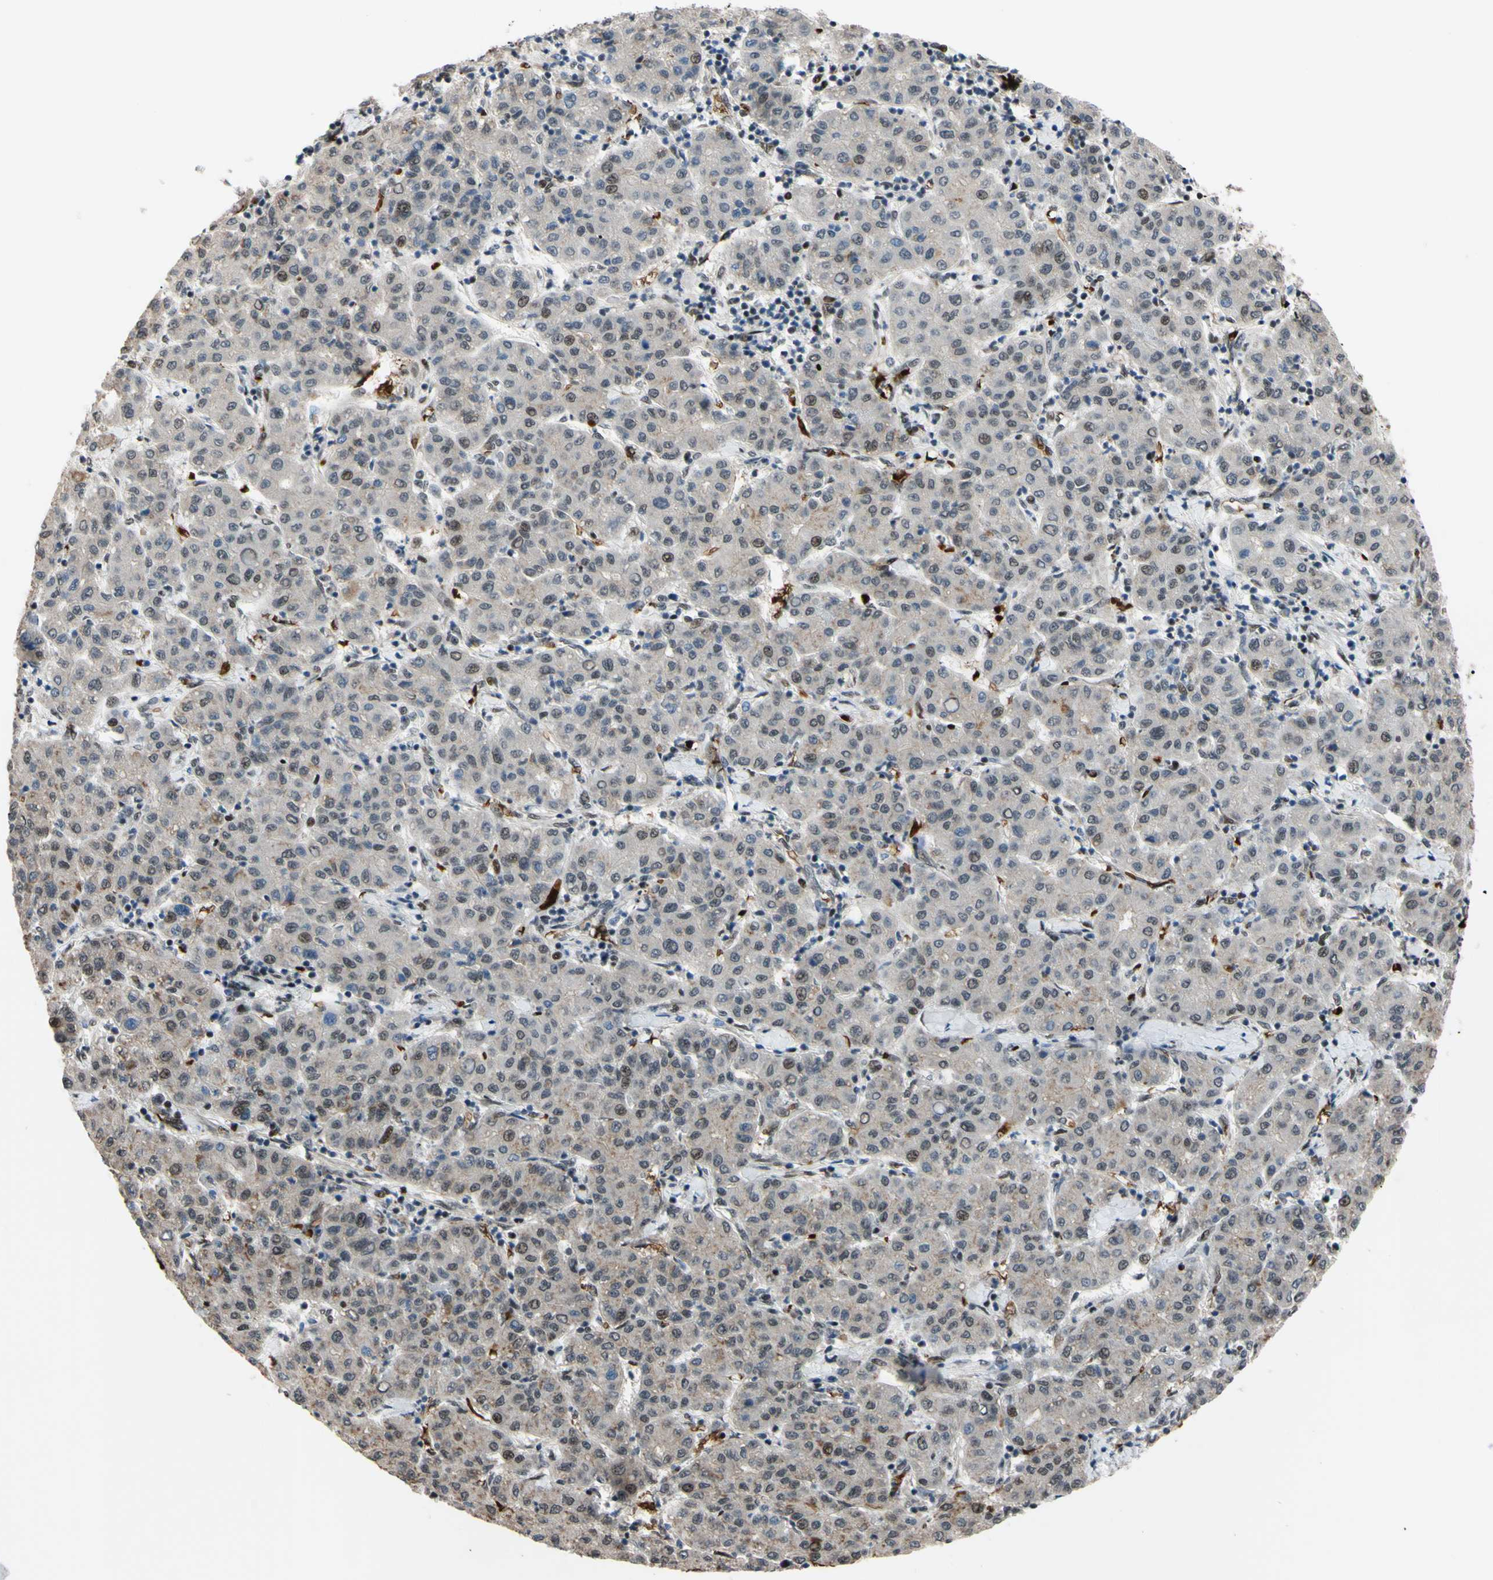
{"staining": {"intensity": "weak", "quantity": ">75%", "location": "nuclear"}, "tissue": "liver cancer", "cell_type": "Tumor cells", "image_type": "cancer", "snomed": [{"axis": "morphology", "description": "Carcinoma, Hepatocellular, NOS"}, {"axis": "topography", "description": "Liver"}], "caption": "Immunohistochemical staining of human liver cancer demonstrates low levels of weak nuclear protein expression in approximately >75% of tumor cells.", "gene": "THAP12", "patient": {"sex": "male", "age": 65}}